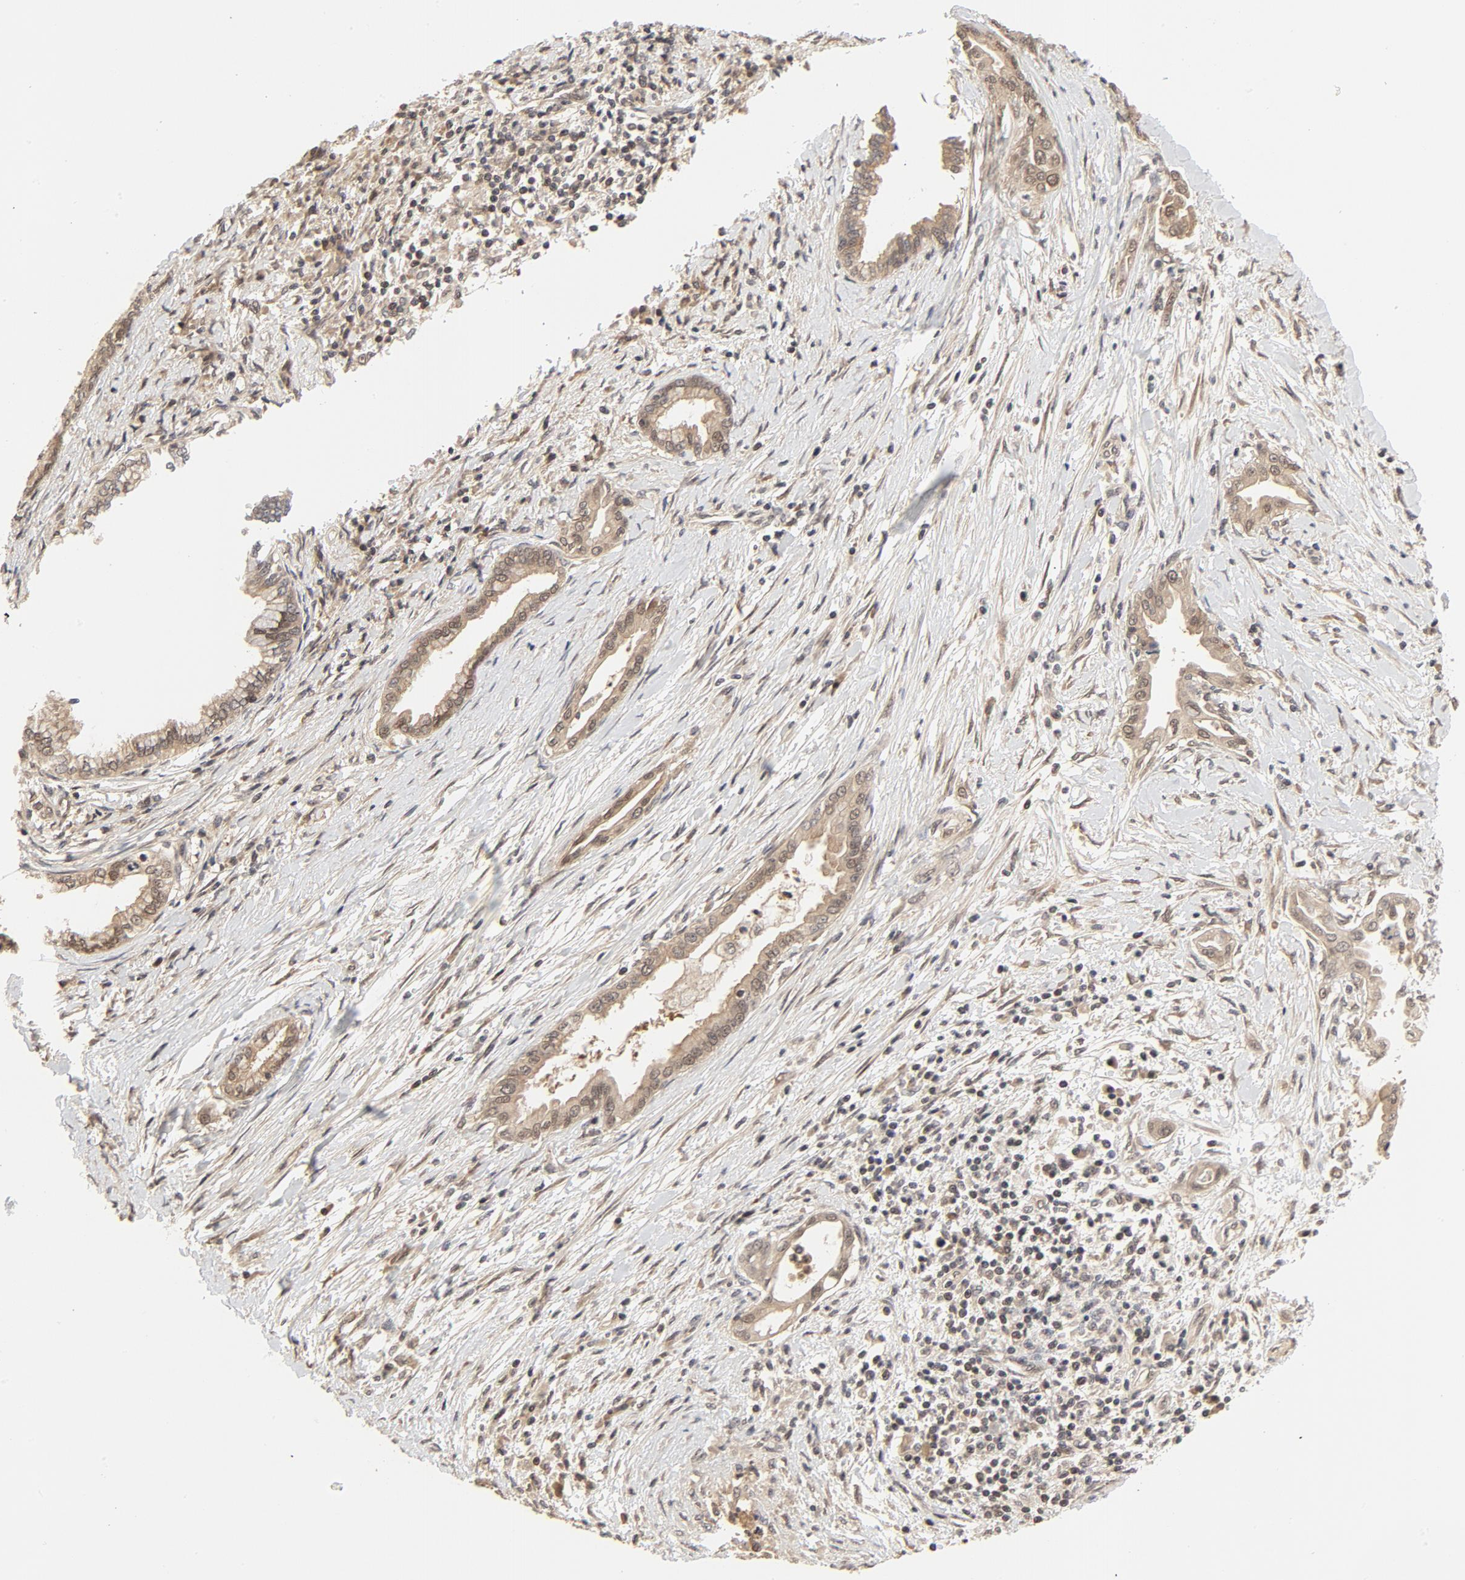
{"staining": {"intensity": "moderate", "quantity": "25%-75%", "location": "cytoplasmic/membranous,nuclear"}, "tissue": "pancreatic cancer", "cell_type": "Tumor cells", "image_type": "cancer", "snomed": [{"axis": "morphology", "description": "Adenocarcinoma, NOS"}, {"axis": "topography", "description": "Pancreas"}], "caption": "A micrograph showing moderate cytoplasmic/membranous and nuclear expression in approximately 25%-75% of tumor cells in pancreatic cancer (adenocarcinoma), as visualized by brown immunohistochemical staining.", "gene": "NEDD8", "patient": {"sex": "female", "age": 64}}